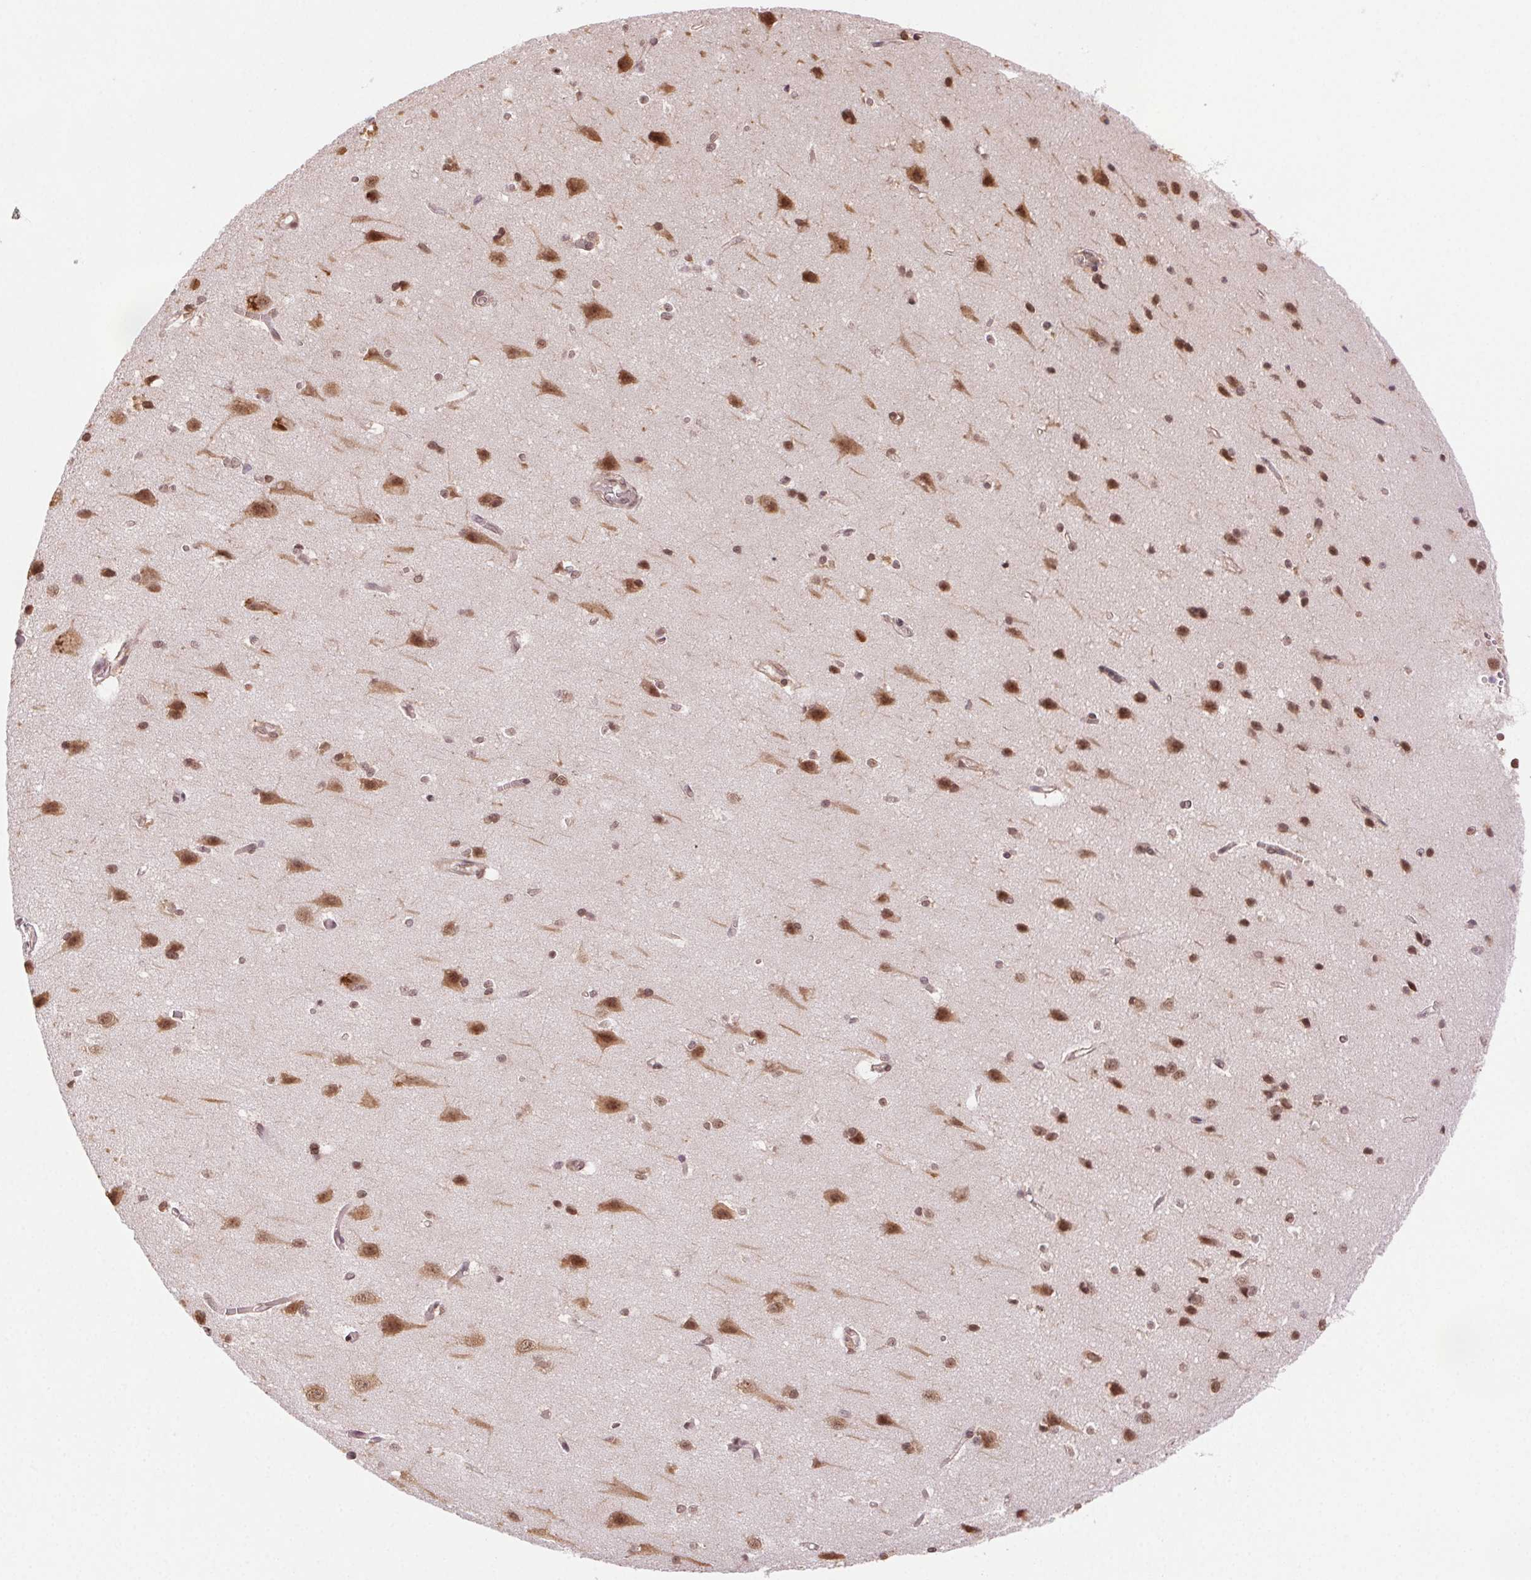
{"staining": {"intensity": "moderate", "quantity": "25%-75%", "location": "cytoplasmic/membranous,nuclear"}, "tissue": "cerebral cortex", "cell_type": "Endothelial cells", "image_type": "normal", "snomed": [{"axis": "morphology", "description": "Normal tissue, NOS"}, {"axis": "topography", "description": "Cerebral cortex"}], "caption": "Immunohistochemical staining of normal human cerebral cortex demonstrates medium levels of moderate cytoplasmic/membranous,nuclear staining in about 25%-75% of endothelial cells.", "gene": "TREML4", "patient": {"sex": "male", "age": 37}}